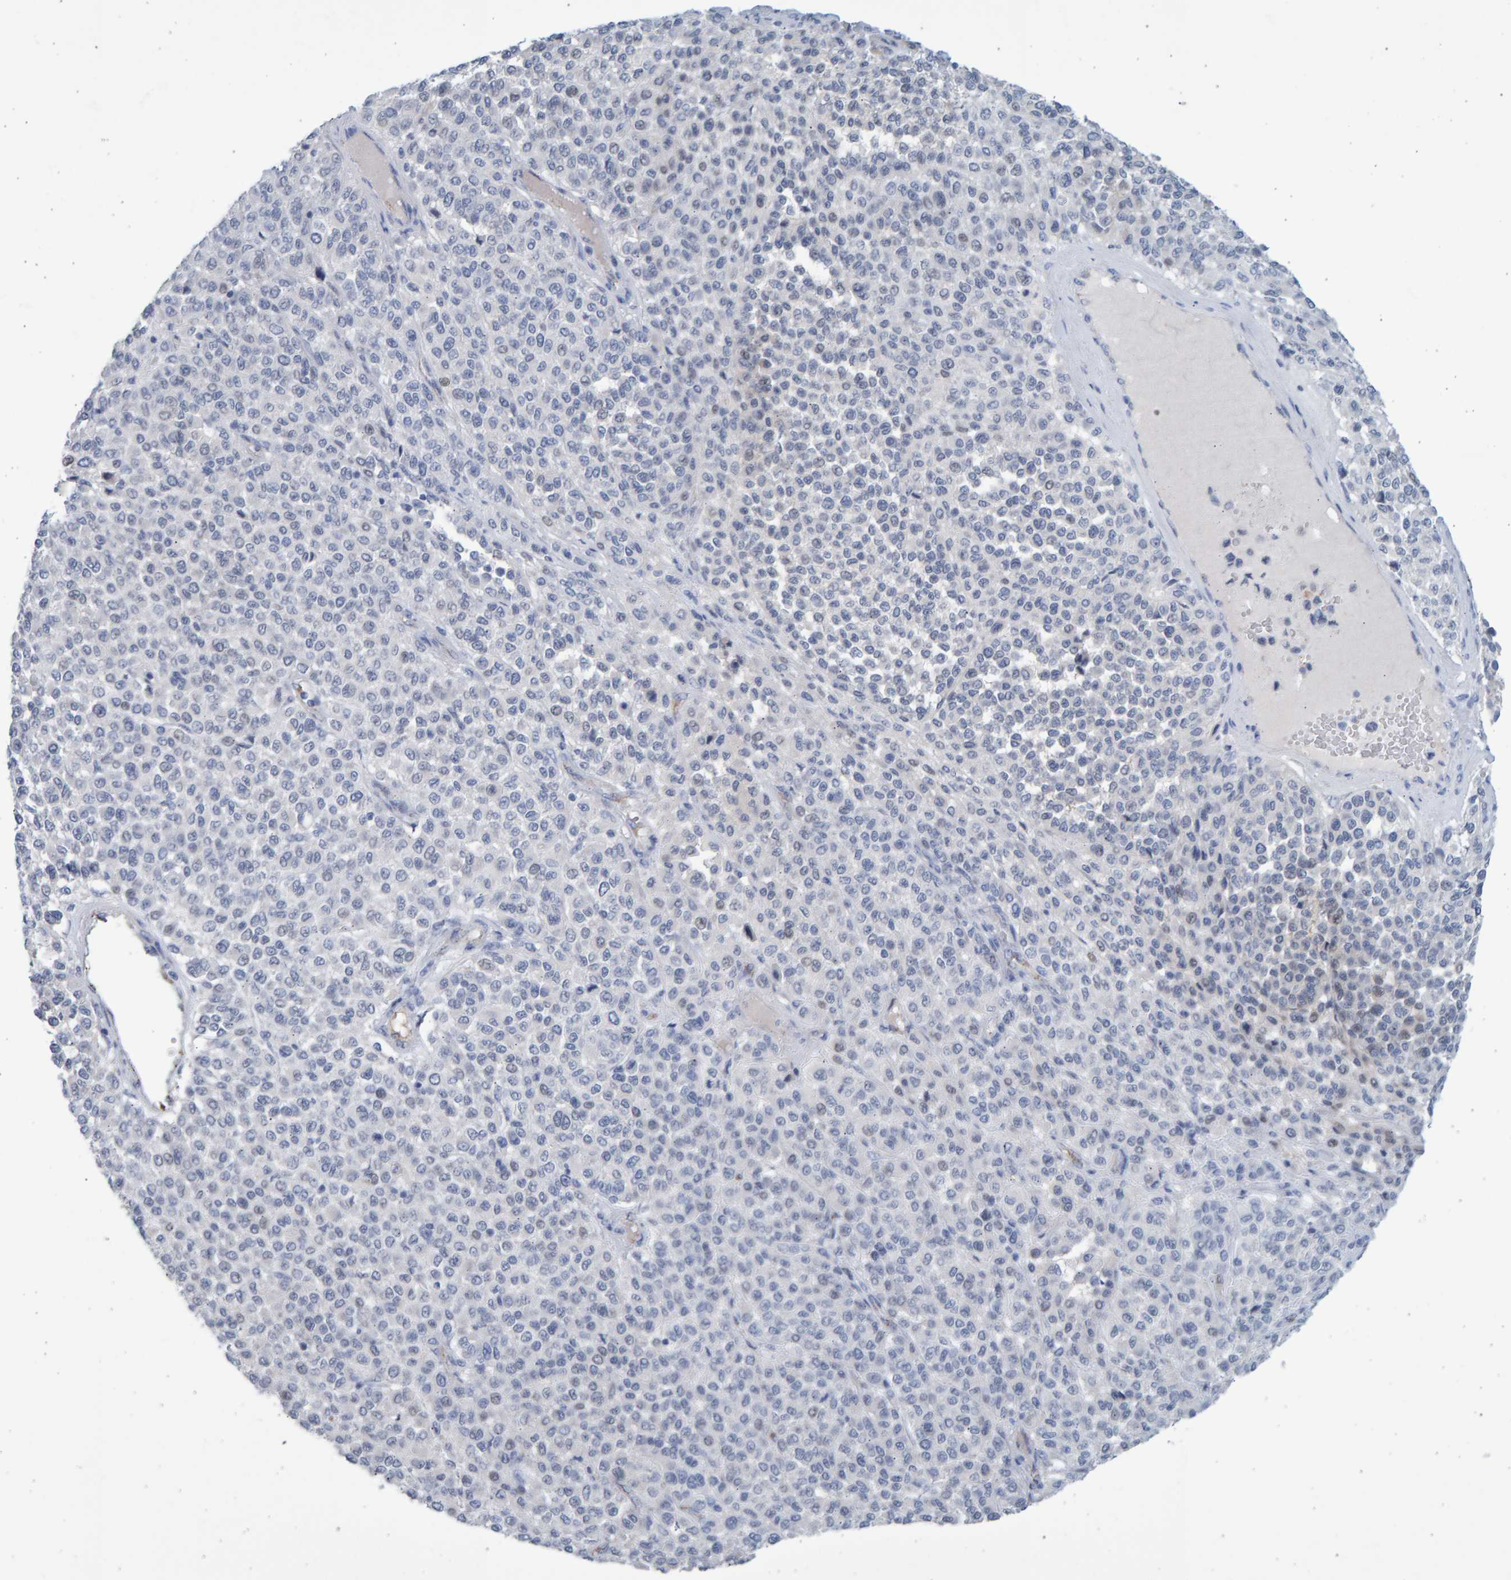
{"staining": {"intensity": "negative", "quantity": "none", "location": "none"}, "tissue": "melanoma", "cell_type": "Tumor cells", "image_type": "cancer", "snomed": [{"axis": "morphology", "description": "Malignant melanoma, Metastatic site"}, {"axis": "topography", "description": "Pancreas"}], "caption": "Malignant melanoma (metastatic site) stained for a protein using immunohistochemistry (IHC) demonstrates no staining tumor cells.", "gene": "SLC34A3", "patient": {"sex": "female", "age": 30}}